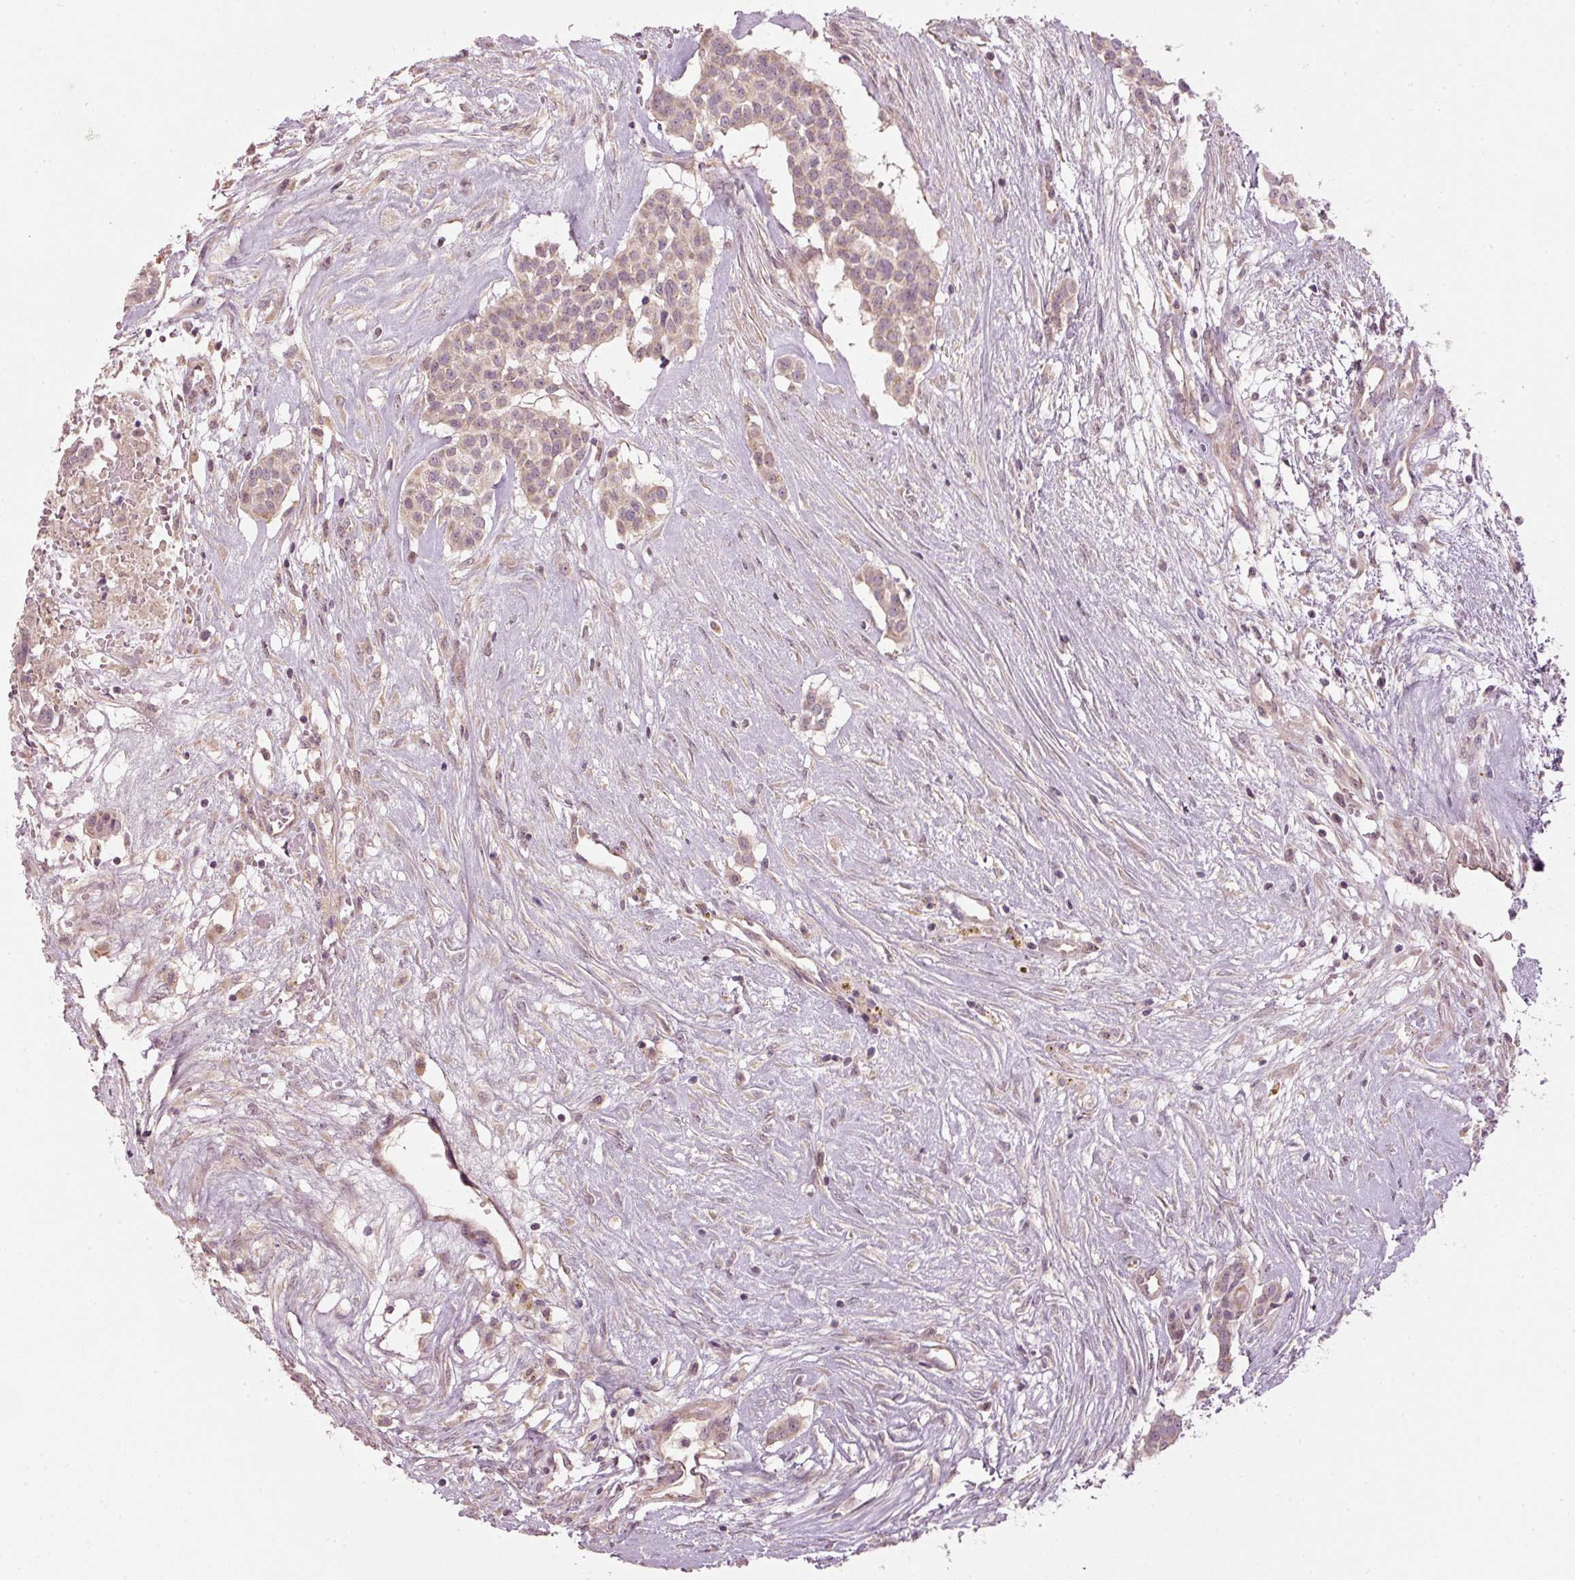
{"staining": {"intensity": "weak", "quantity": "25%-75%", "location": "cytoplasmic/membranous,nuclear"}, "tissue": "head and neck cancer", "cell_type": "Tumor cells", "image_type": "cancer", "snomed": [{"axis": "morphology", "description": "Adenocarcinoma, NOS"}, {"axis": "topography", "description": "Head-Neck"}], "caption": "Human head and neck cancer (adenocarcinoma) stained with a brown dye shows weak cytoplasmic/membranous and nuclear positive expression in approximately 25%-75% of tumor cells.", "gene": "CDC20B", "patient": {"sex": "male", "age": 81}}